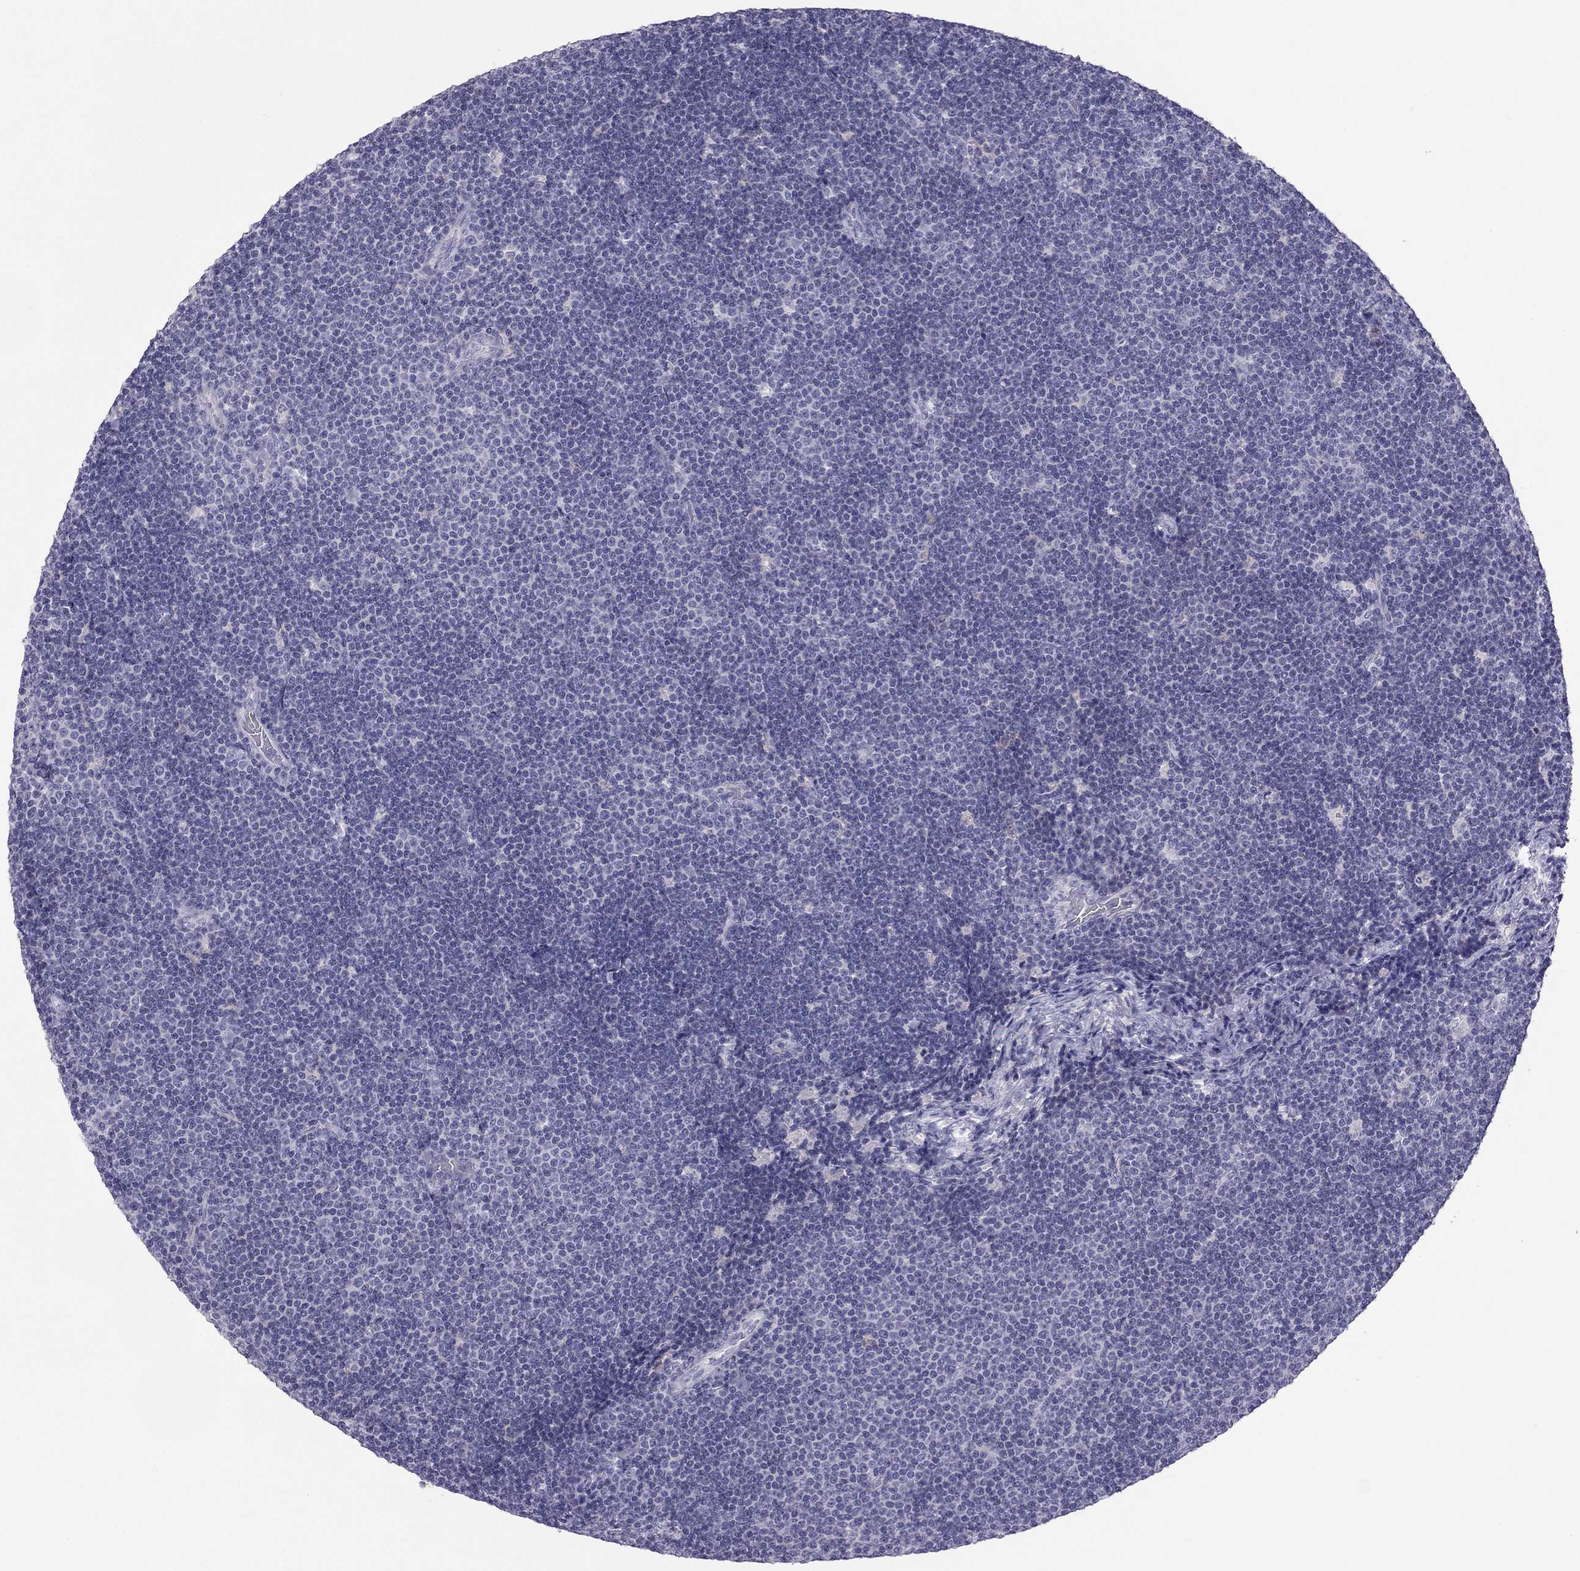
{"staining": {"intensity": "negative", "quantity": "none", "location": "none"}, "tissue": "lymphoma", "cell_type": "Tumor cells", "image_type": "cancer", "snomed": [{"axis": "morphology", "description": "Malignant lymphoma, non-Hodgkin's type, Low grade"}, {"axis": "topography", "description": "Brain"}], "caption": "Tumor cells show no significant staining in lymphoma. The staining is performed using DAB brown chromogen with nuclei counter-stained in using hematoxylin.", "gene": "RGS8", "patient": {"sex": "female", "age": 66}}